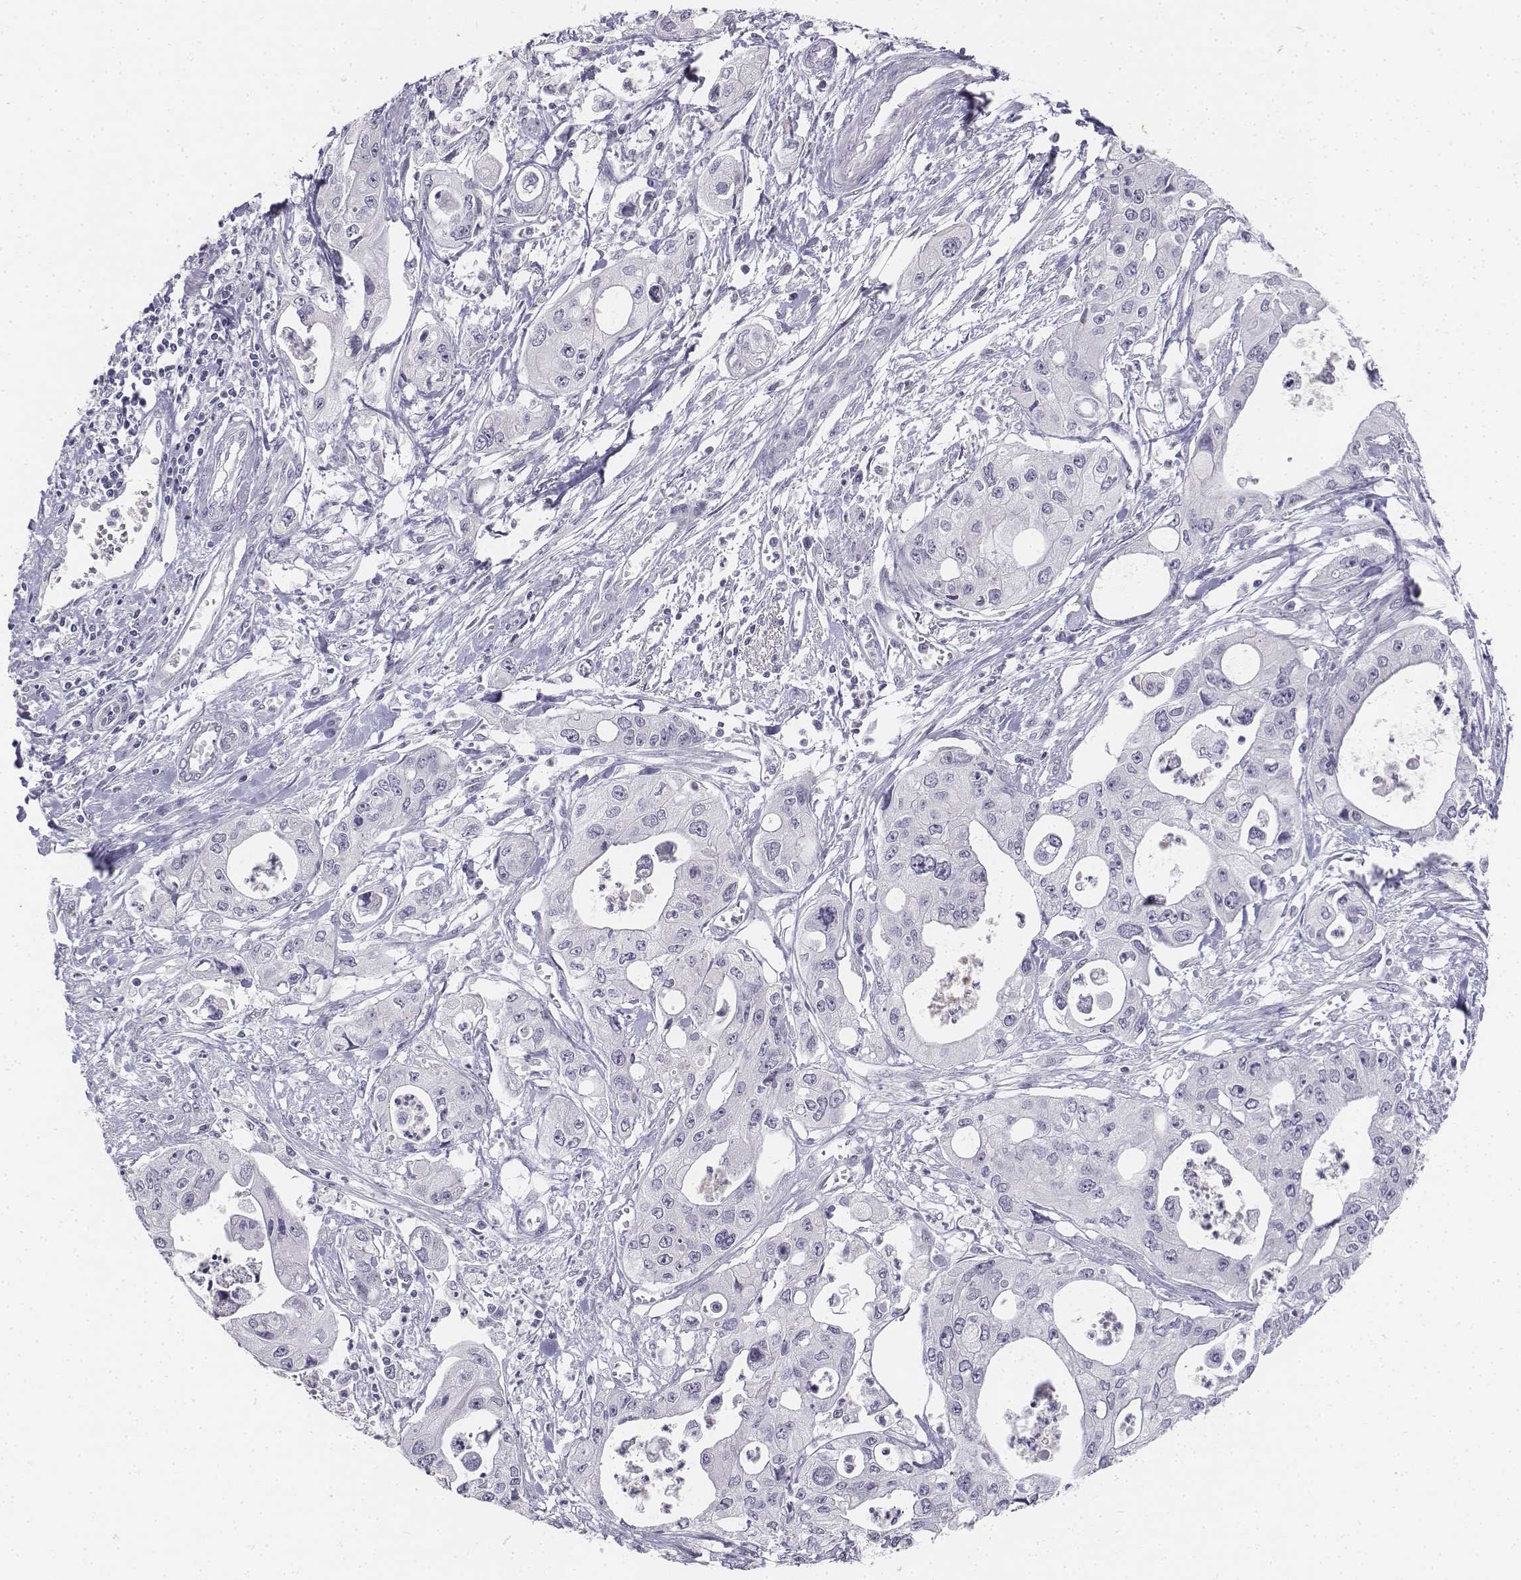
{"staining": {"intensity": "negative", "quantity": "none", "location": "none"}, "tissue": "pancreatic cancer", "cell_type": "Tumor cells", "image_type": "cancer", "snomed": [{"axis": "morphology", "description": "Adenocarcinoma, NOS"}, {"axis": "topography", "description": "Pancreas"}], "caption": "This is a image of immunohistochemistry (IHC) staining of pancreatic adenocarcinoma, which shows no positivity in tumor cells.", "gene": "TH", "patient": {"sex": "male", "age": 70}}